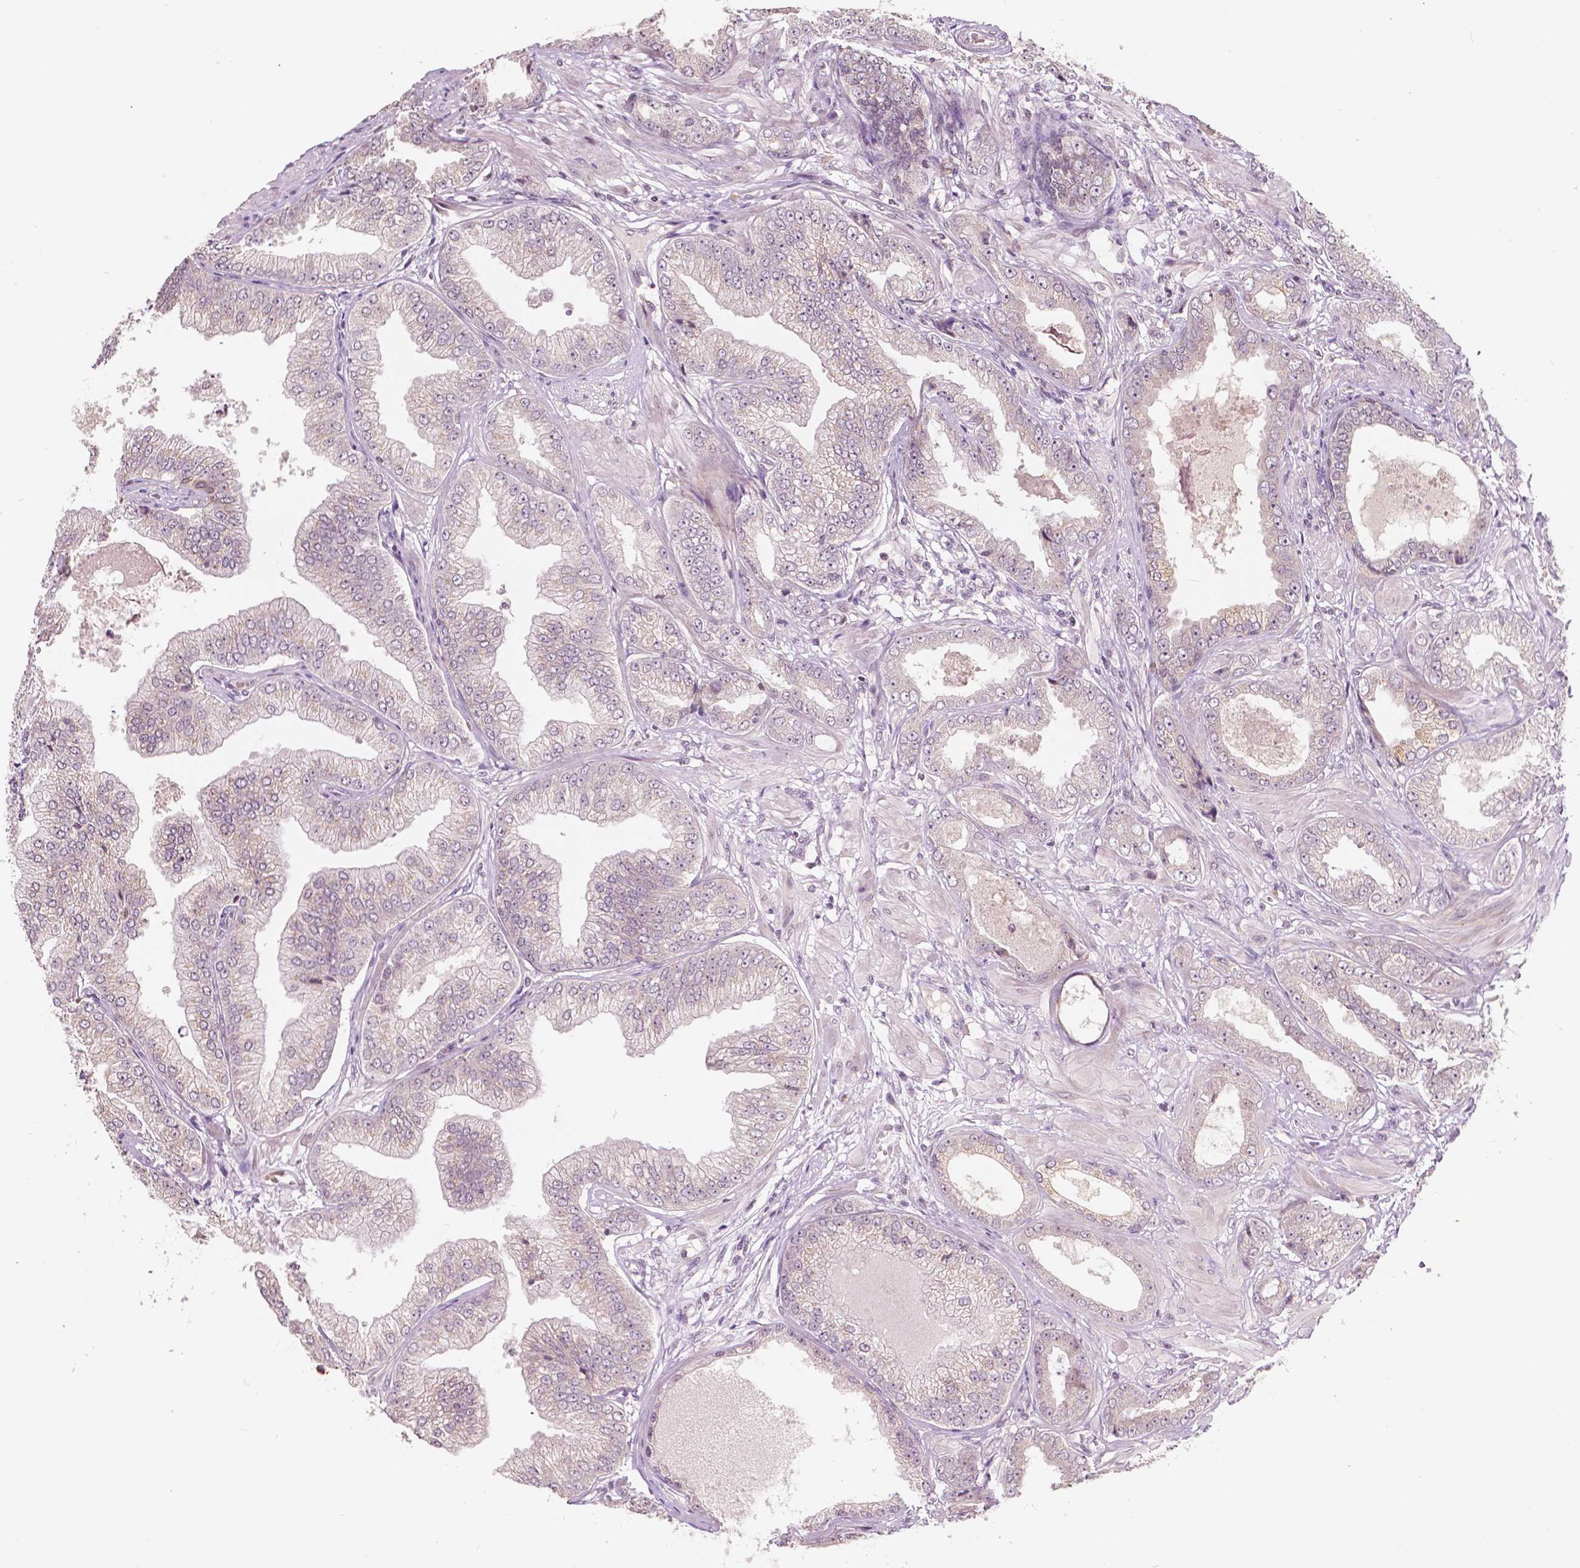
{"staining": {"intensity": "weak", "quantity": "<25%", "location": "cytoplasmic/membranous"}, "tissue": "prostate cancer", "cell_type": "Tumor cells", "image_type": "cancer", "snomed": [{"axis": "morphology", "description": "Adenocarcinoma, Low grade"}, {"axis": "topography", "description": "Prostate"}], "caption": "High power microscopy photomicrograph of an IHC micrograph of prostate low-grade adenocarcinoma, revealing no significant positivity in tumor cells.", "gene": "NOS1AP", "patient": {"sex": "male", "age": 55}}